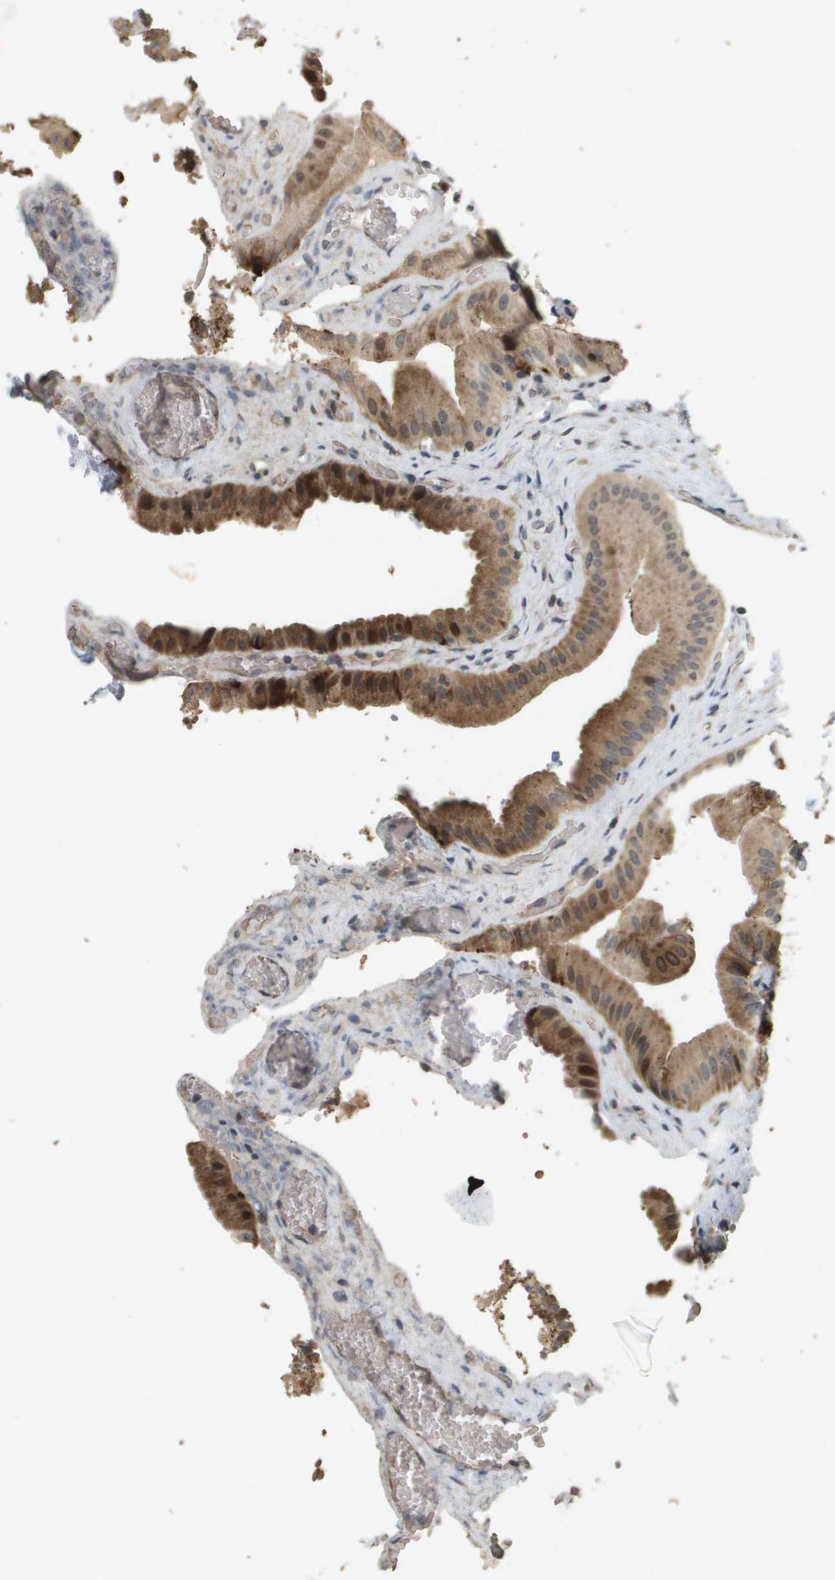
{"staining": {"intensity": "strong", "quantity": ">75%", "location": "cytoplasmic/membranous"}, "tissue": "gallbladder", "cell_type": "Glandular cells", "image_type": "normal", "snomed": [{"axis": "morphology", "description": "Normal tissue, NOS"}, {"axis": "topography", "description": "Gallbladder"}], "caption": "IHC (DAB) staining of normal human gallbladder displays strong cytoplasmic/membranous protein staining in approximately >75% of glandular cells. (brown staining indicates protein expression, while blue staining denotes nuclei).", "gene": "RAB21", "patient": {"sex": "male", "age": 49}}